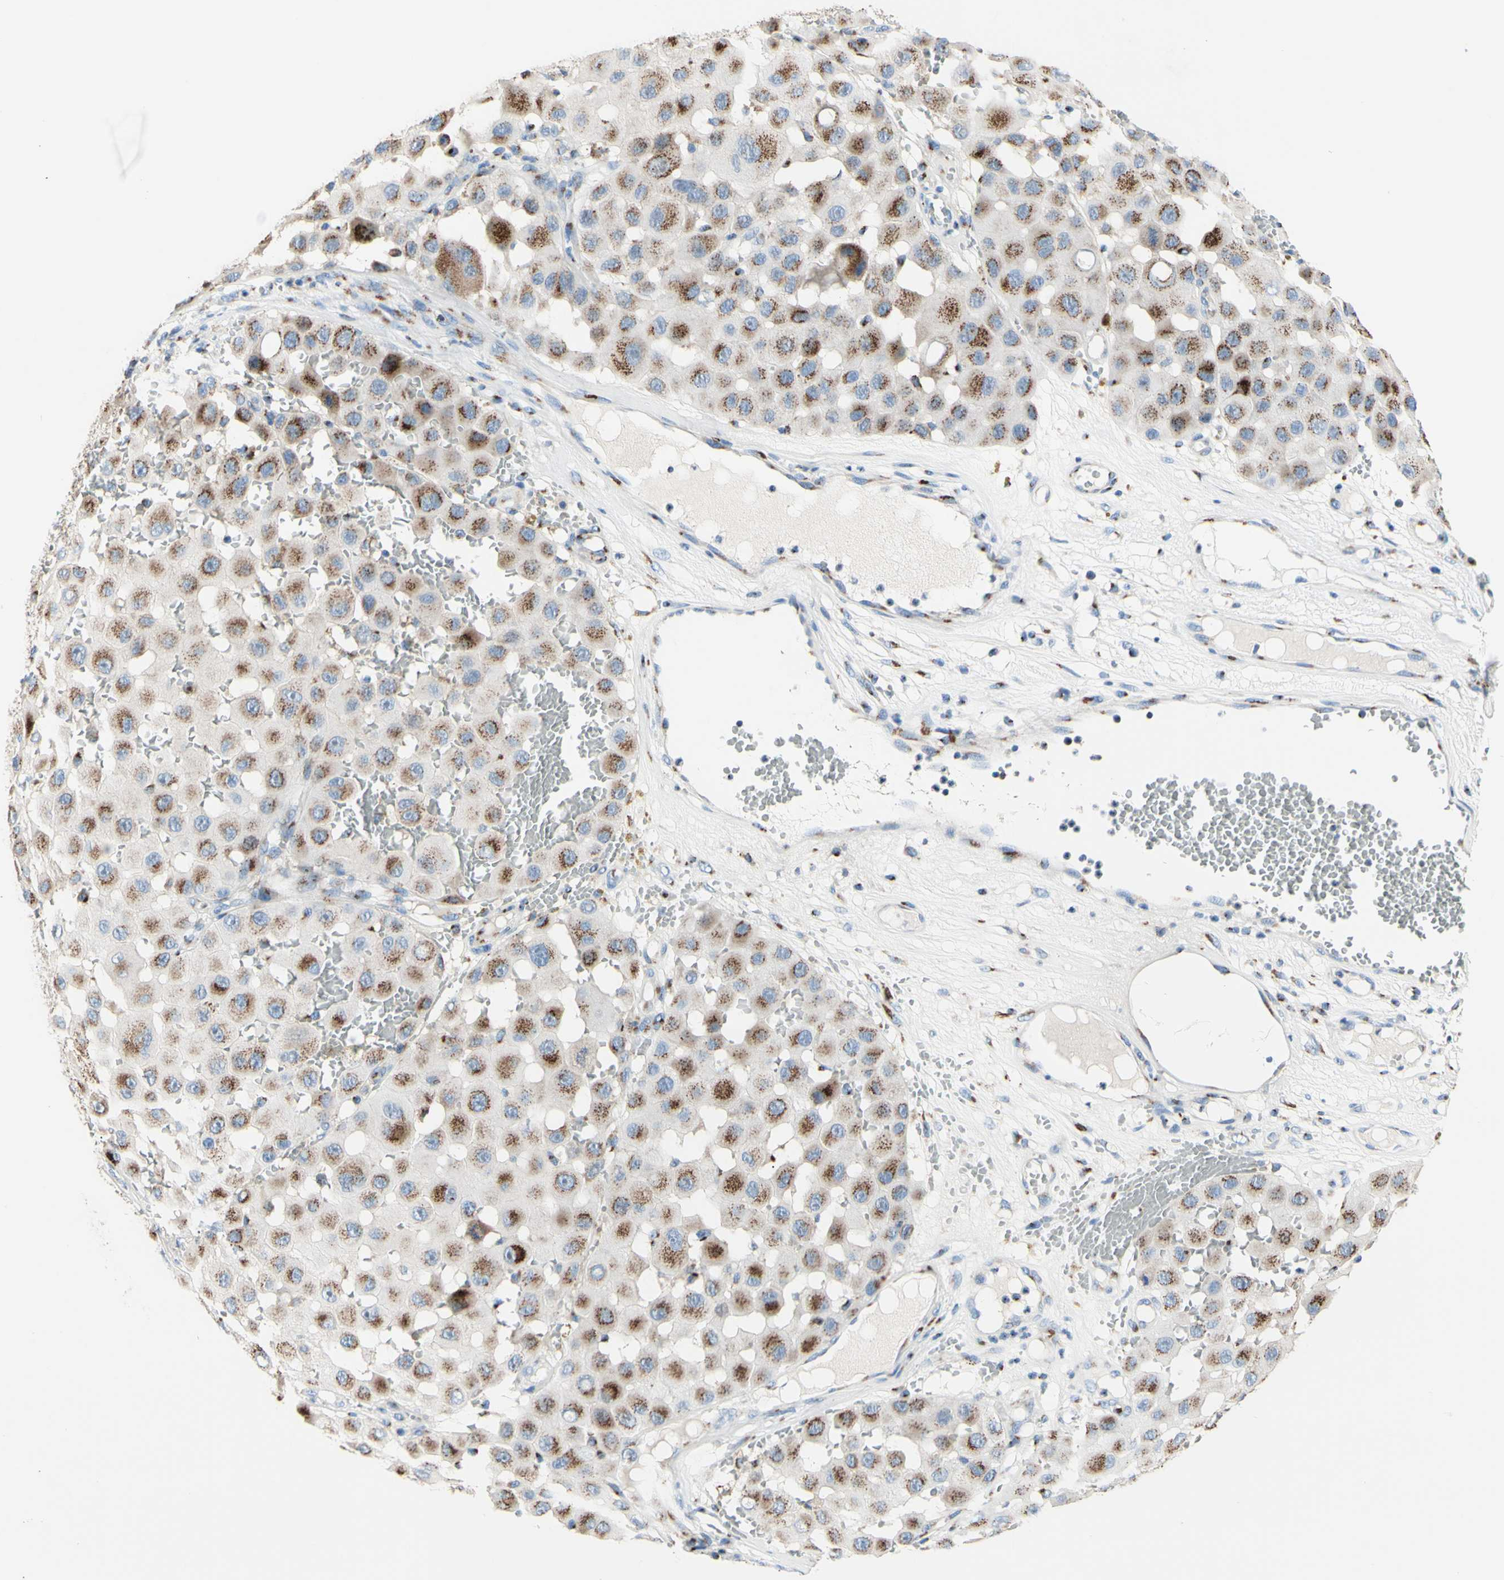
{"staining": {"intensity": "moderate", "quantity": "25%-75%", "location": "cytoplasmic/membranous"}, "tissue": "melanoma", "cell_type": "Tumor cells", "image_type": "cancer", "snomed": [{"axis": "morphology", "description": "Malignant melanoma, NOS"}, {"axis": "topography", "description": "Skin"}], "caption": "Brown immunohistochemical staining in human melanoma demonstrates moderate cytoplasmic/membranous staining in about 25%-75% of tumor cells. The staining was performed using DAB to visualize the protein expression in brown, while the nuclei were stained in blue with hematoxylin (Magnification: 20x).", "gene": "GALNT2", "patient": {"sex": "female", "age": 81}}